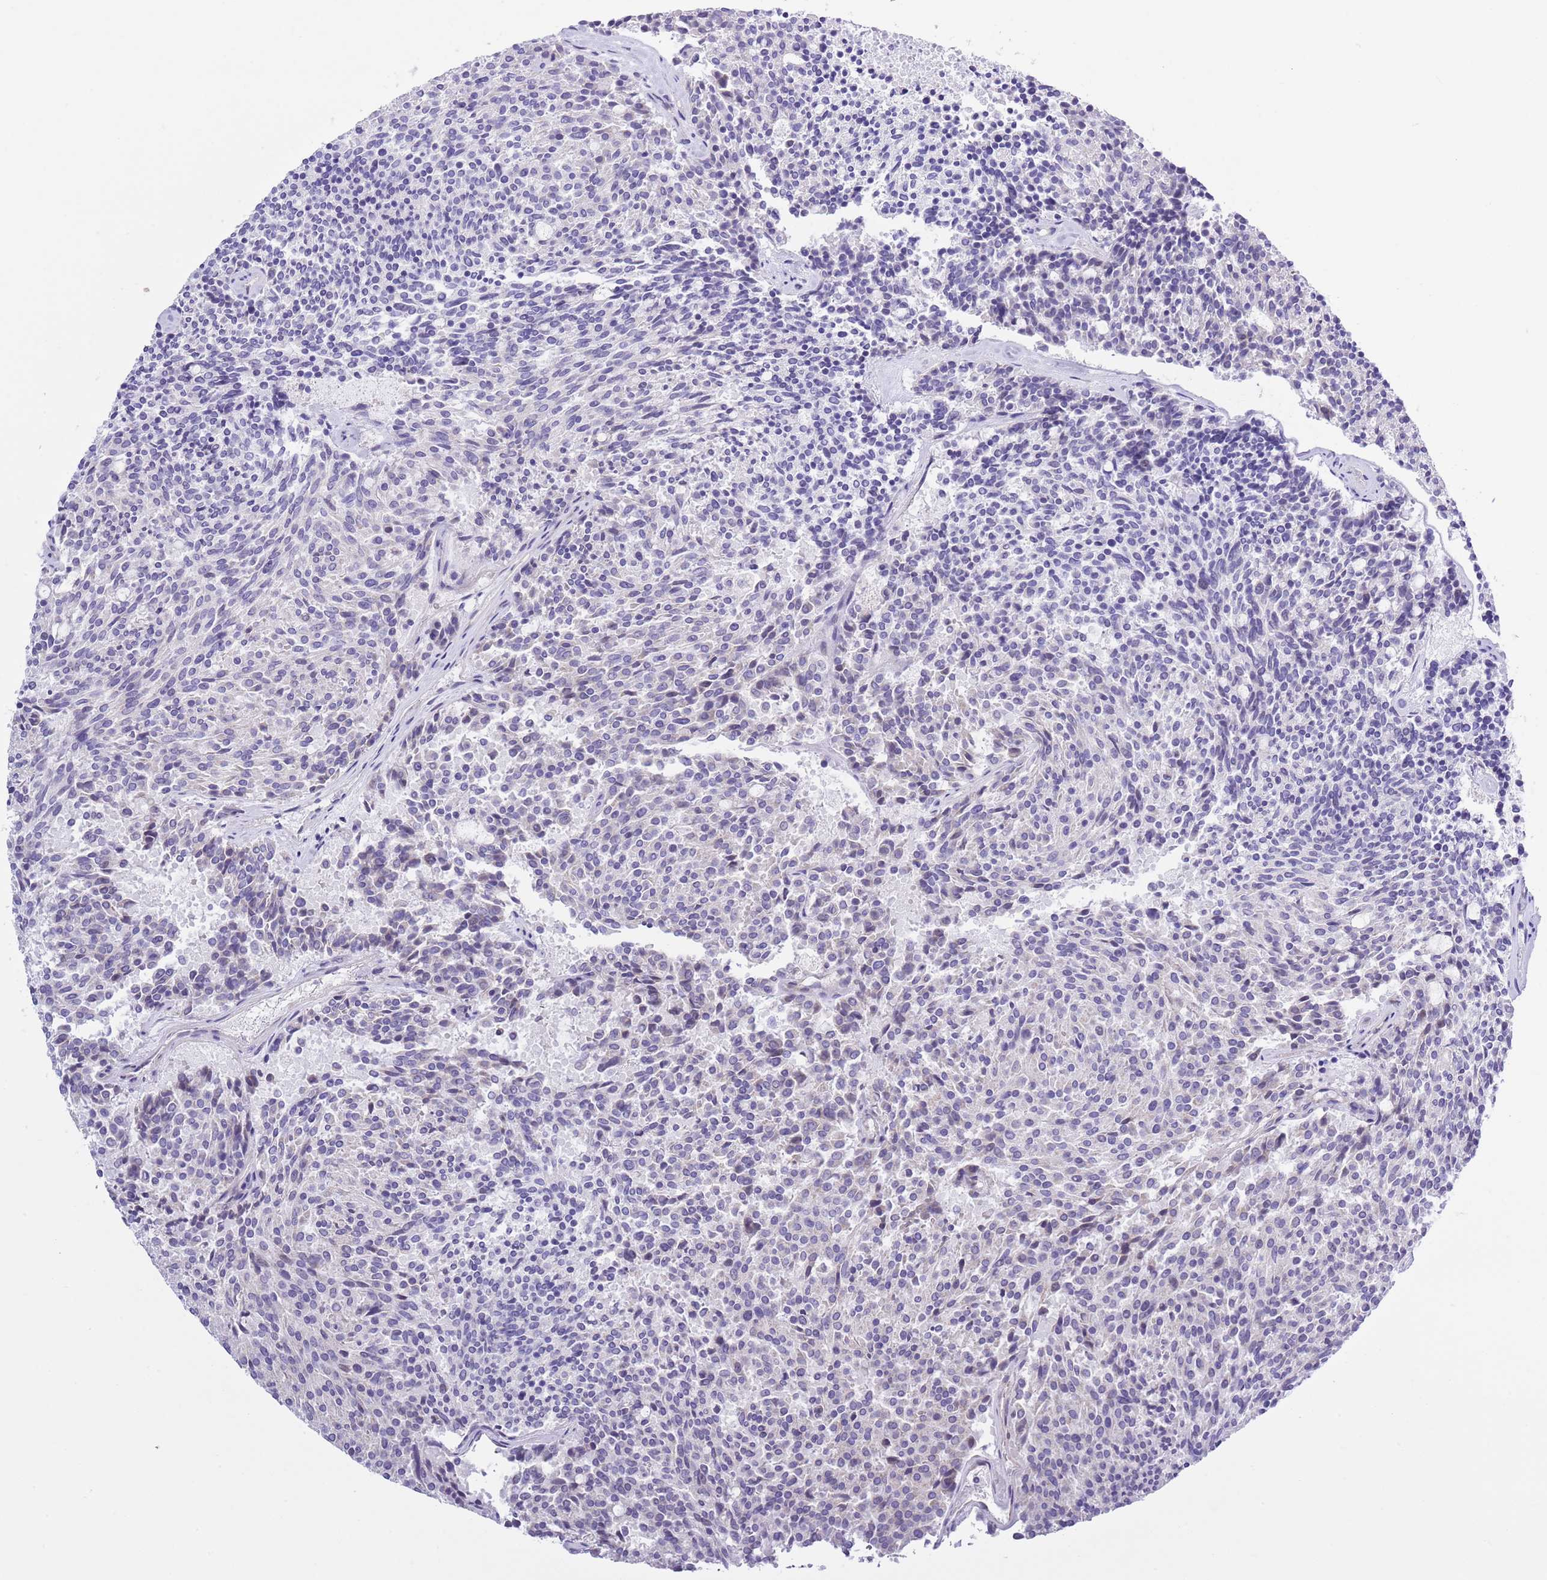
{"staining": {"intensity": "negative", "quantity": "none", "location": "none"}, "tissue": "carcinoid", "cell_type": "Tumor cells", "image_type": "cancer", "snomed": [{"axis": "morphology", "description": "Carcinoid, malignant, NOS"}, {"axis": "topography", "description": "Pancreas"}], "caption": "DAB (3,3'-diaminobenzidine) immunohistochemical staining of carcinoid reveals no significant expression in tumor cells.", "gene": "NET1", "patient": {"sex": "female", "age": 54}}